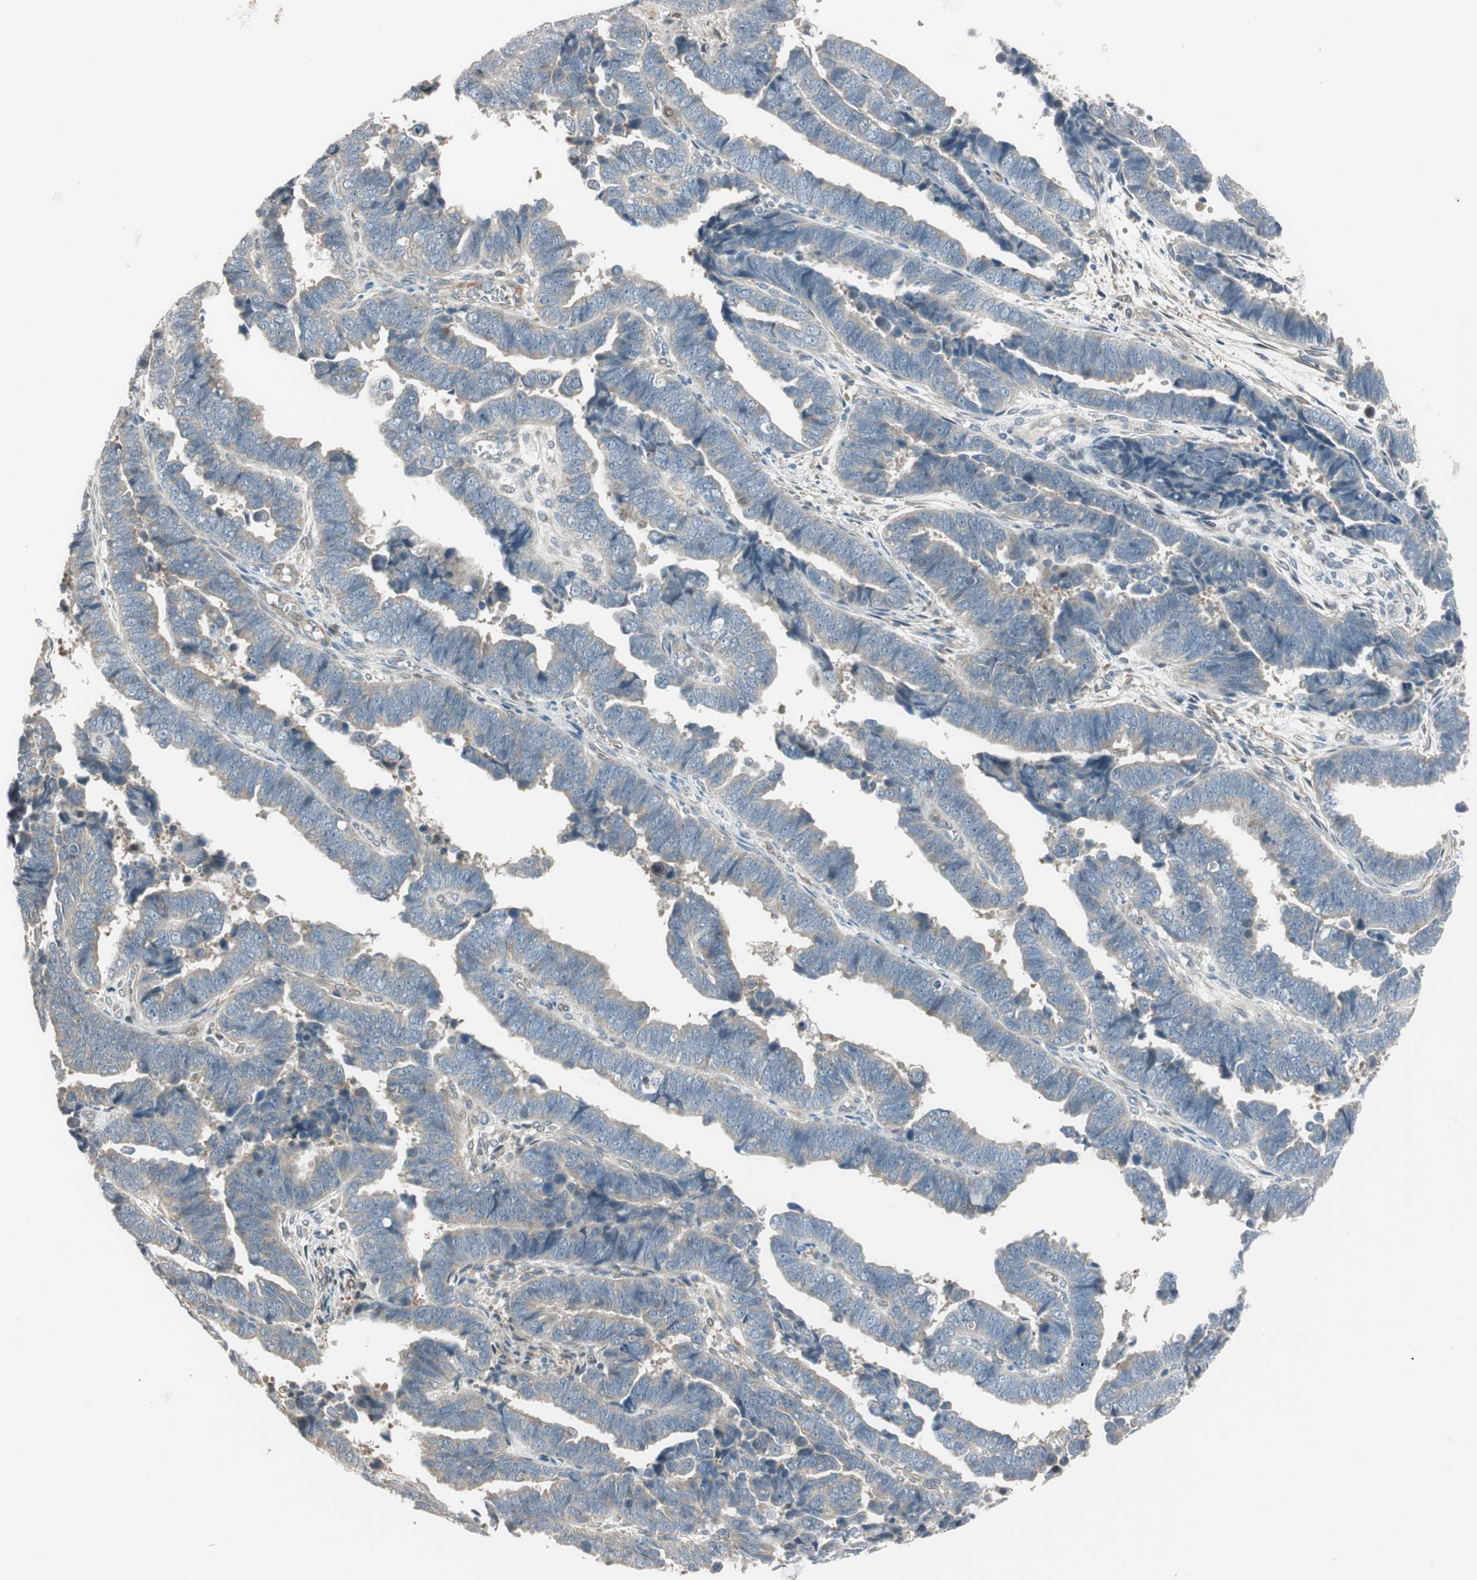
{"staining": {"intensity": "weak", "quantity": "25%-75%", "location": "cytoplasmic/membranous"}, "tissue": "endometrial cancer", "cell_type": "Tumor cells", "image_type": "cancer", "snomed": [{"axis": "morphology", "description": "Adenocarcinoma, NOS"}, {"axis": "topography", "description": "Endometrium"}], "caption": "An immunohistochemistry (IHC) image of neoplastic tissue is shown. Protein staining in brown labels weak cytoplasmic/membranous positivity in endometrial cancer within tumor cells.", "gene": "CGRRF1", "patient": {"sex": "female", "age": 75}}